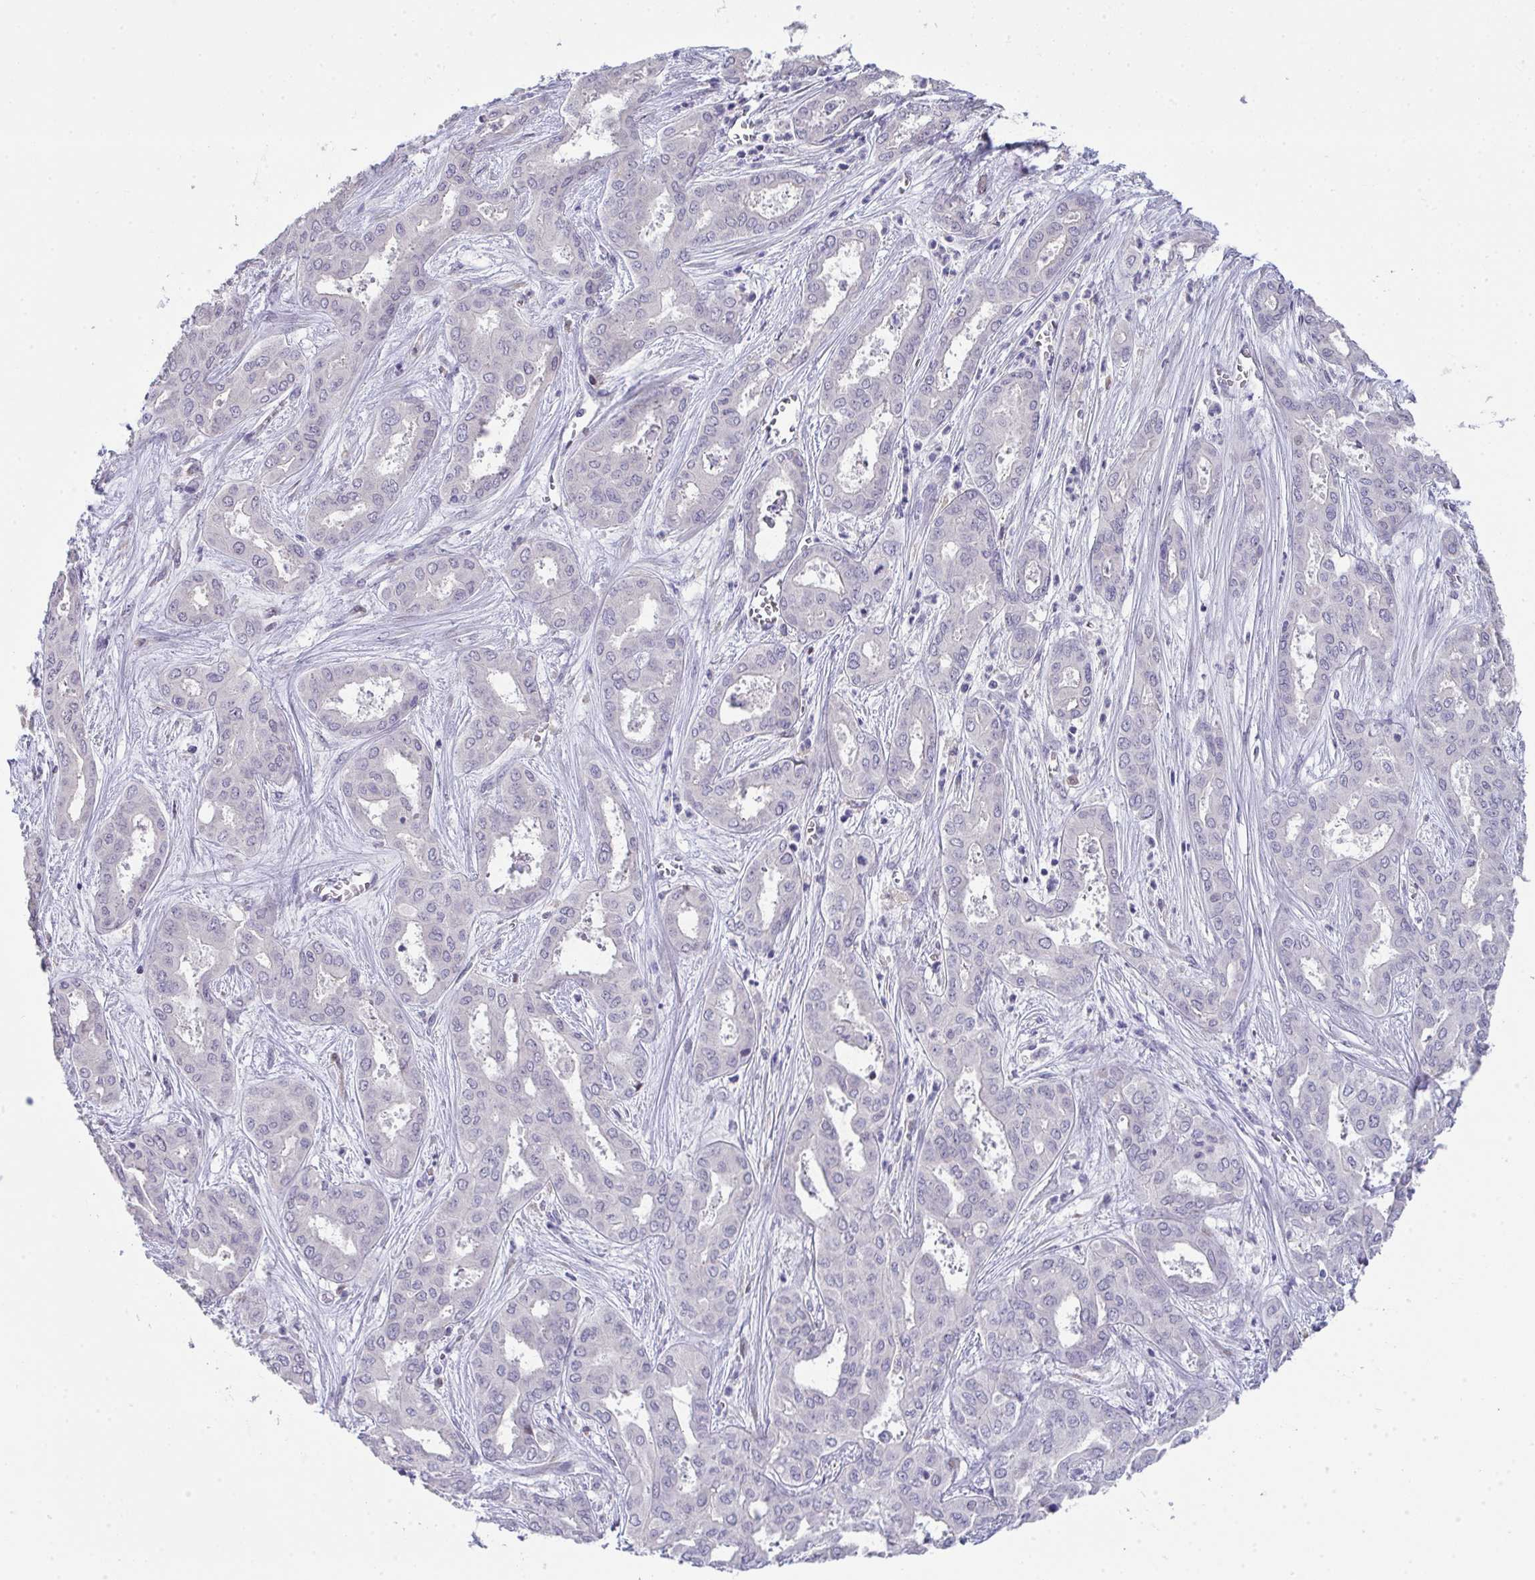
{"staining": {"intensity": "negative", "quantity": "none", "location": "none"}, "tissue": "liver cancer", "cell_type": "Tumor cells", "image_type": "cancer", "snomed": [{"axis": "morphology", "description": "Cholangiocarcinoma"}, {"axis": "topography", "description": "Liver"}], "caption": "Liver cholangiocarcinoma was stained to show a protein in brown. There is no significant expression in tumor cells.", "gene": "GALNT16", "patient": {"sex": "female", "age": 64}}